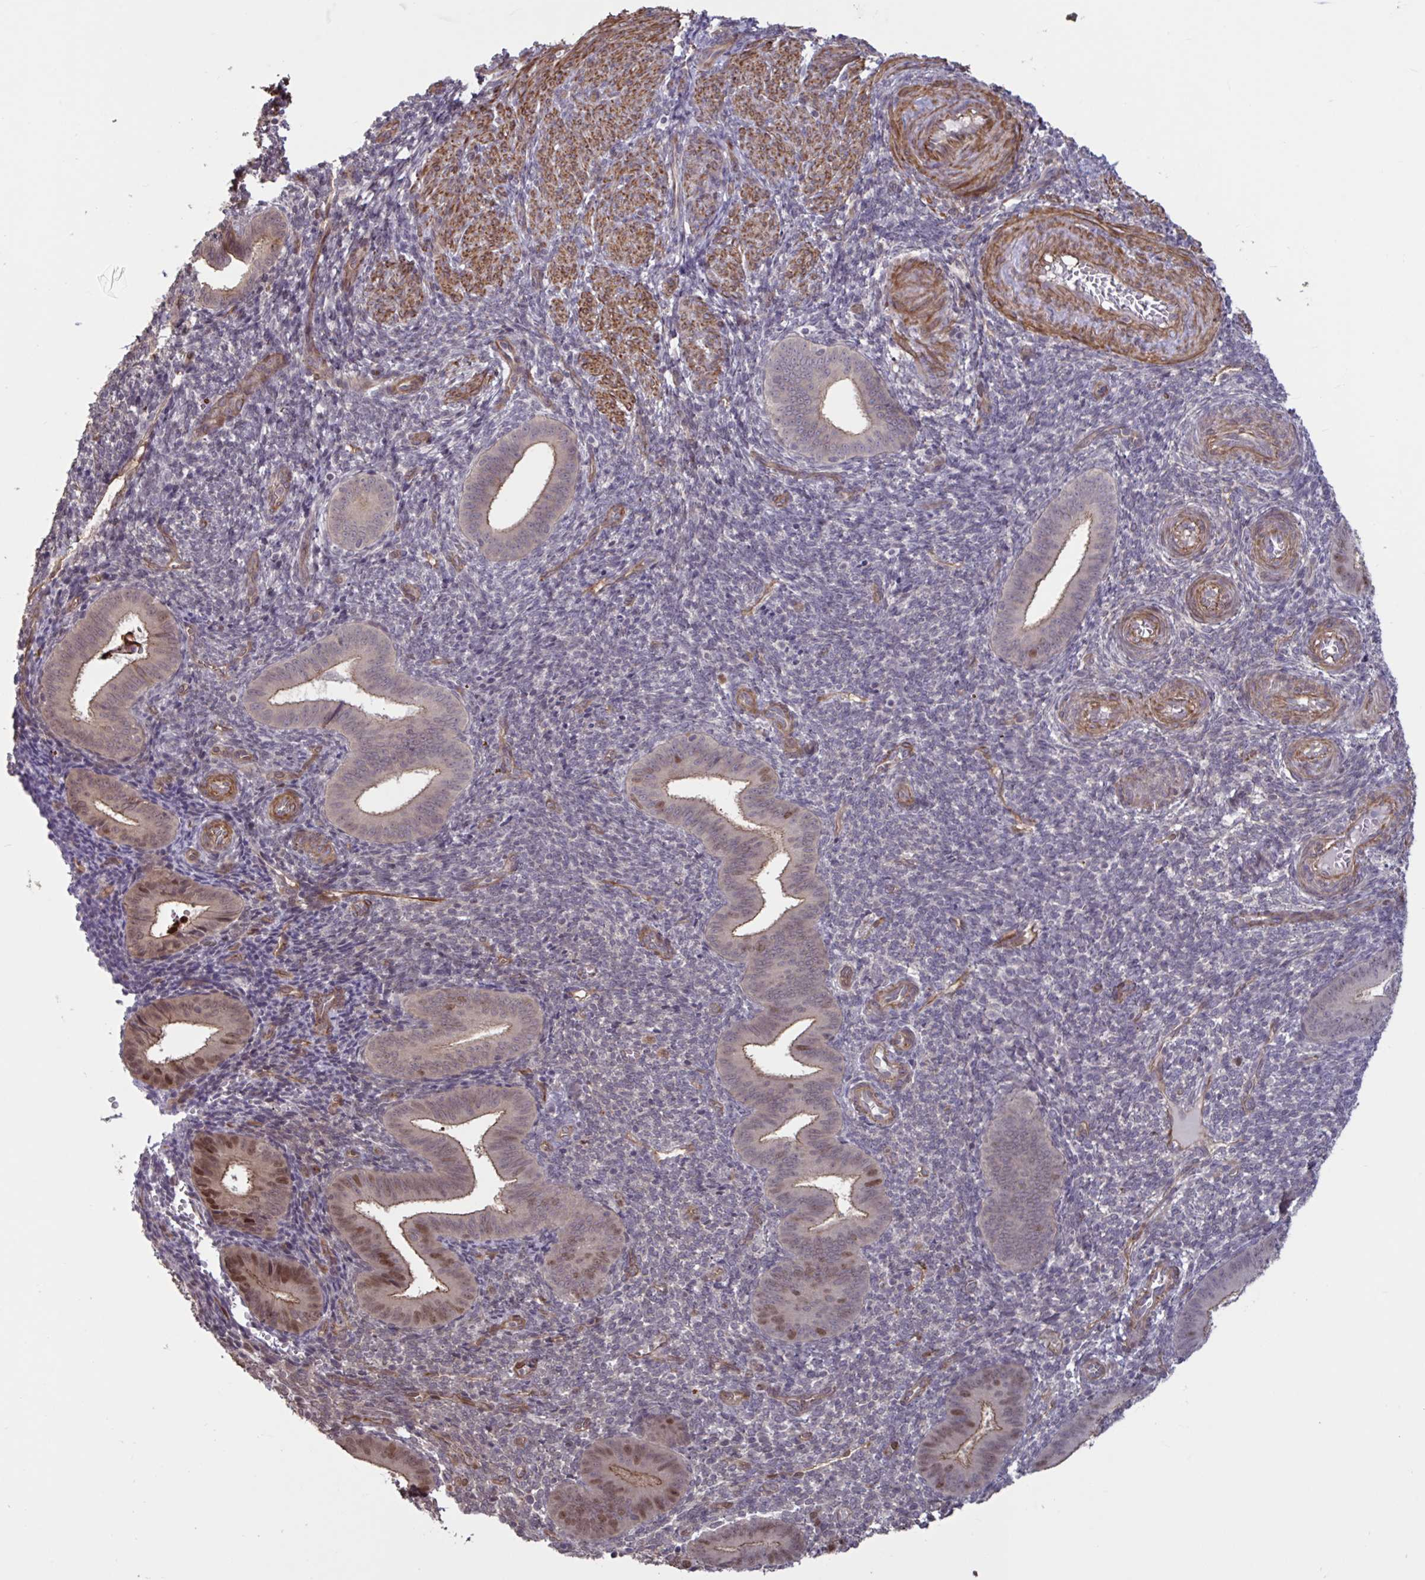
{"staining": {"intensity": "negative", "quantity": "none", "location": "none"}, "tissue": "endometrium", "cell_type": "Cells in endometrial stroma", "image_type": "normal", "snomed": [{"axis": "morphology", "description": "Normal tissue, NOS"}, {"axis": "topography", "description": "Endometrium"}], "caption": "Immunohistochemistry (IHC) photomicrograph of benign endometrium stained for a protein (brown), which shows no positivity in cells in endometrial stroma.", "gene": "IPO5", "patient": {"sex": "female", "age": 25}}